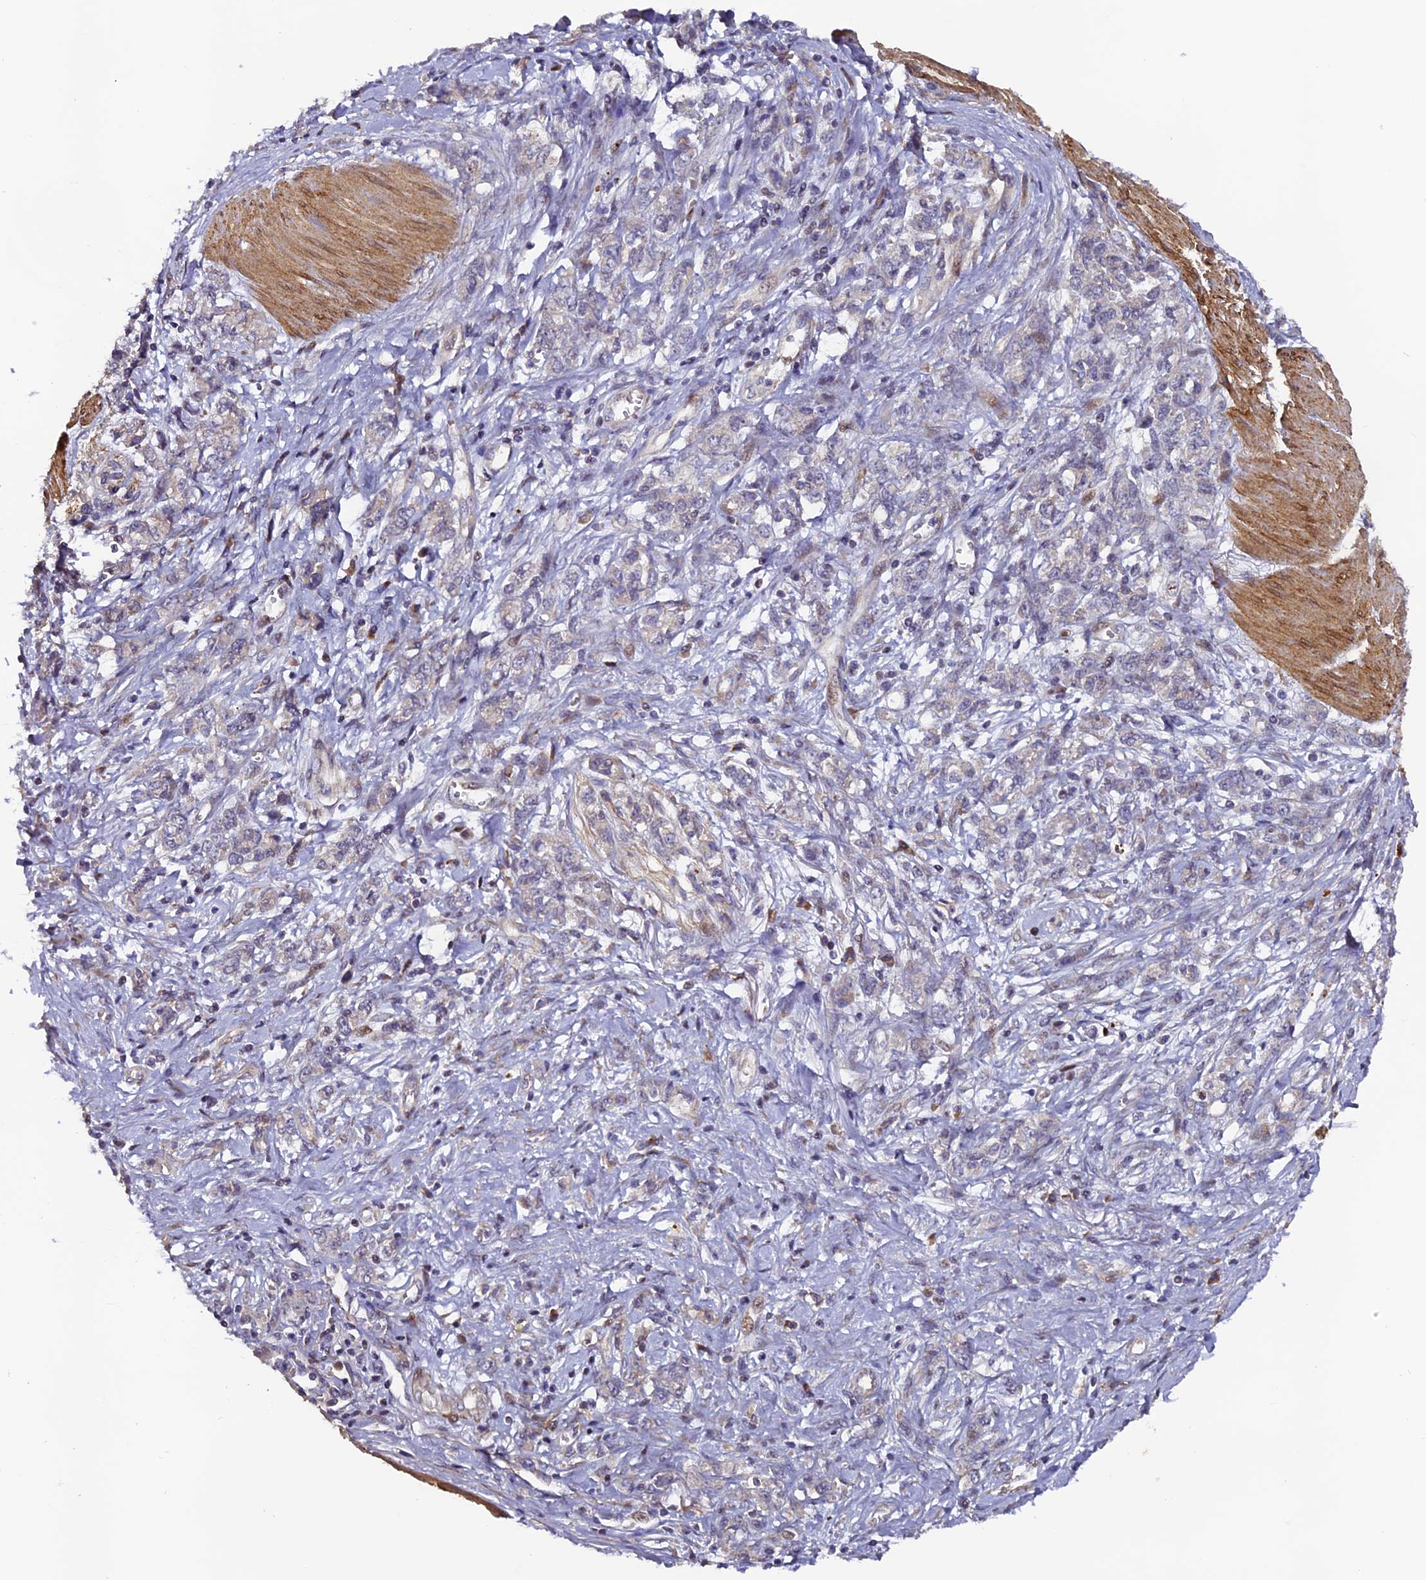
{"staining": {"intensity": "negative", "quantity": "none", "location": "none"}, "tissue": "stomach cancer", "cell_type": "Tumor cells", "image_type": "cancer", "snomed": [{"axis": "morphology", "description": "Adenocarcinoma, NOS"}, {"axis": "topography", "description": "Stomach"}], "caption": "DAB (3,3'-diaminobenzidine) immunohistochemical staining of human stomach cancer exhibits no significant expression in tumor cells.", "gene": "RAB28", "patient": {"sex": "female", "age": 76}}